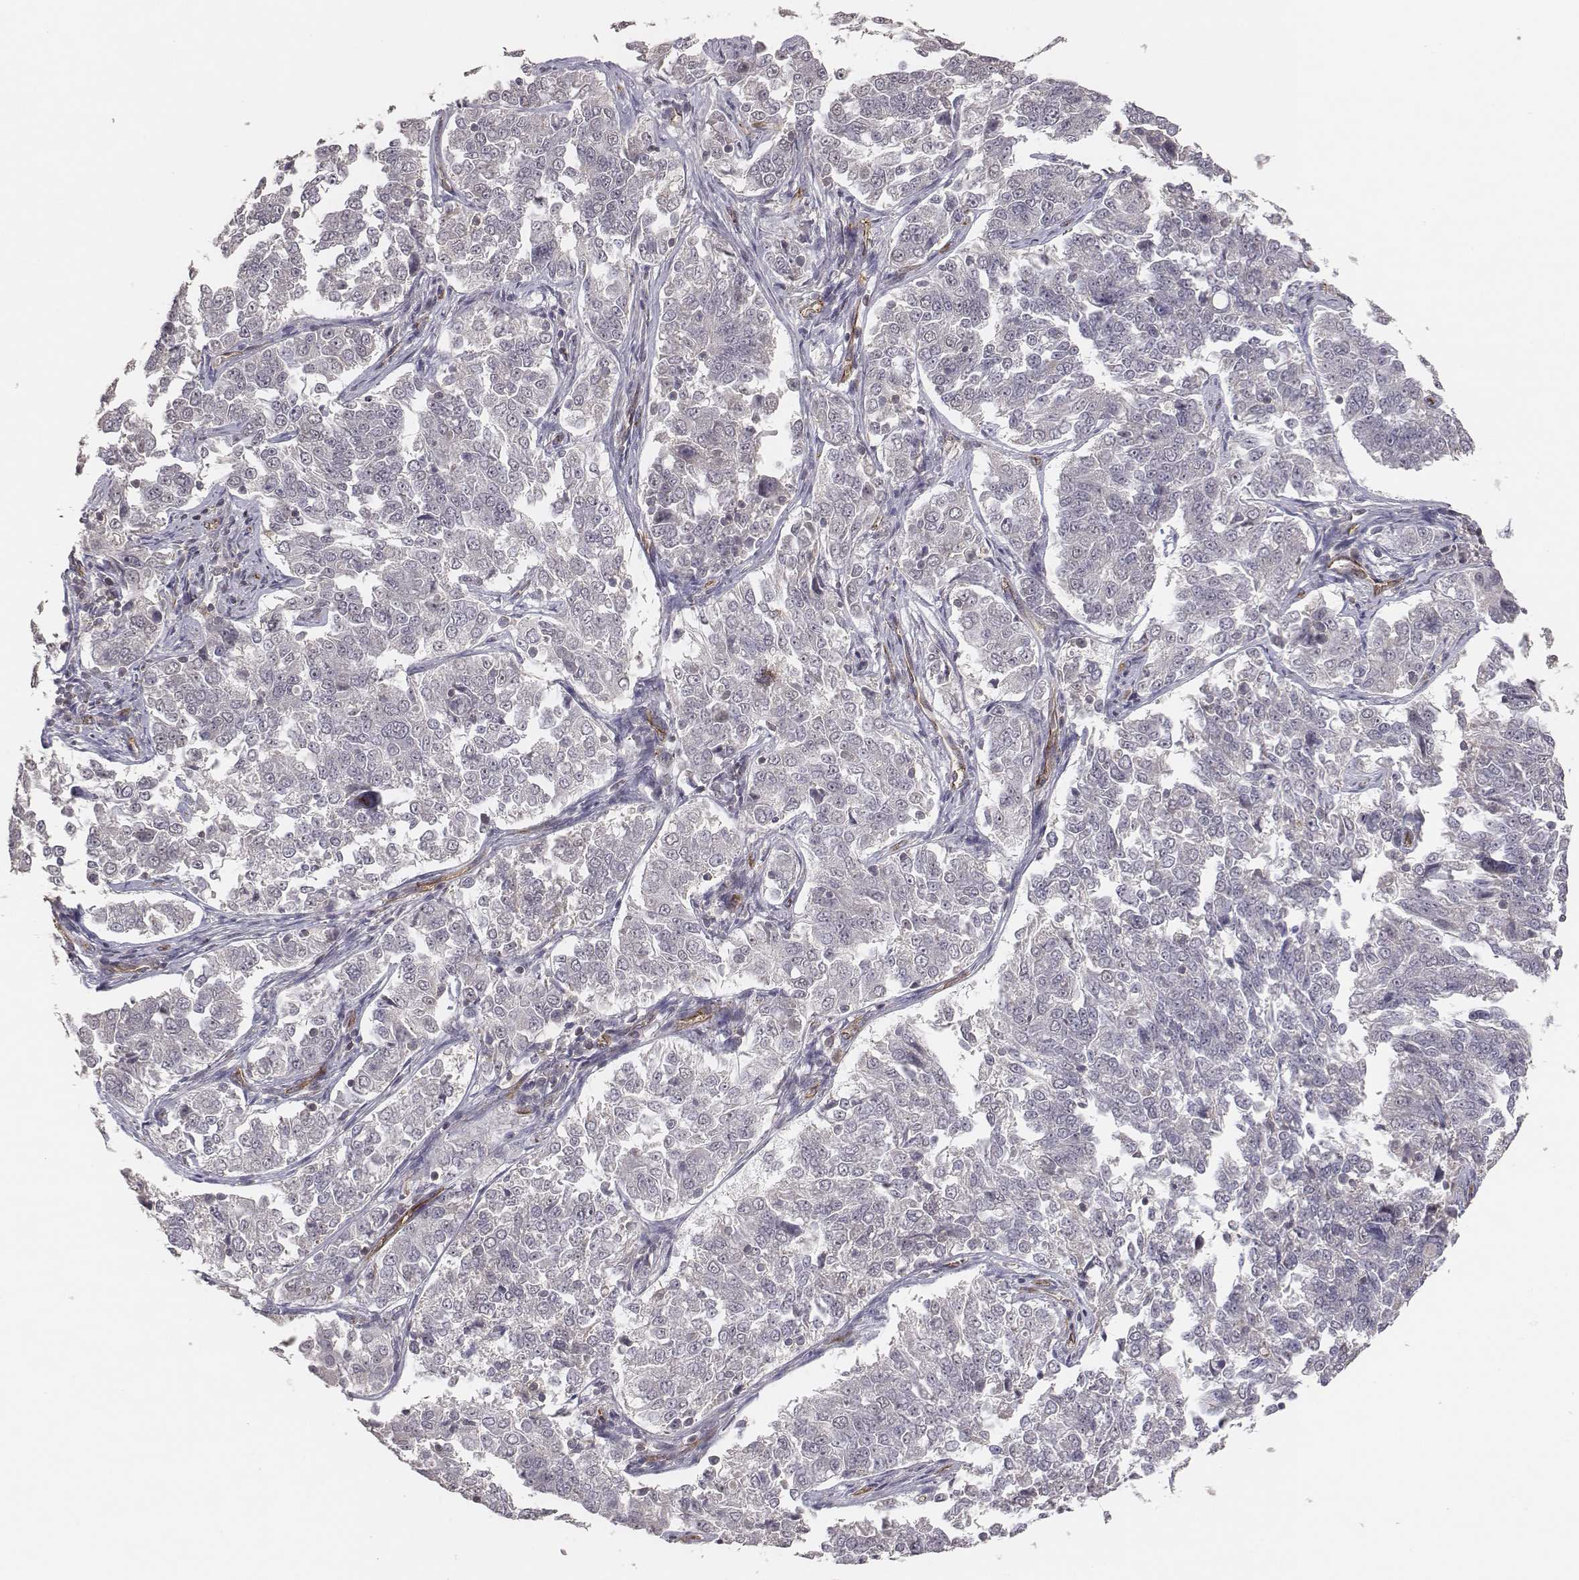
{"staining": {"intensity": "negative", "quantity": "none", "location": "none"}, "tissue": "endometrial cancer", "cell_type": "Tumor cells", "image_type": "cancer", "snomed": [{"axis": "morphology", "description": "Adenocarcinoma, NOS"}, {"axis": "topography", "description": "Endometrium"}], "caption": "Immunohistochemistry (IHC) image of neoplastic tissue: endometrial adenocarcinoma stained with DAB demonstrates no significant protein staining in tumor cells. (Stains: DAB (3,3'-diaminobenzidine) immunohistochemistry with hematoxylin counter stain, Microscopy: brightfield microscopy at high magnification).", "gene": "PTPRG", "patient": {"sex": "female", "age": 43}}